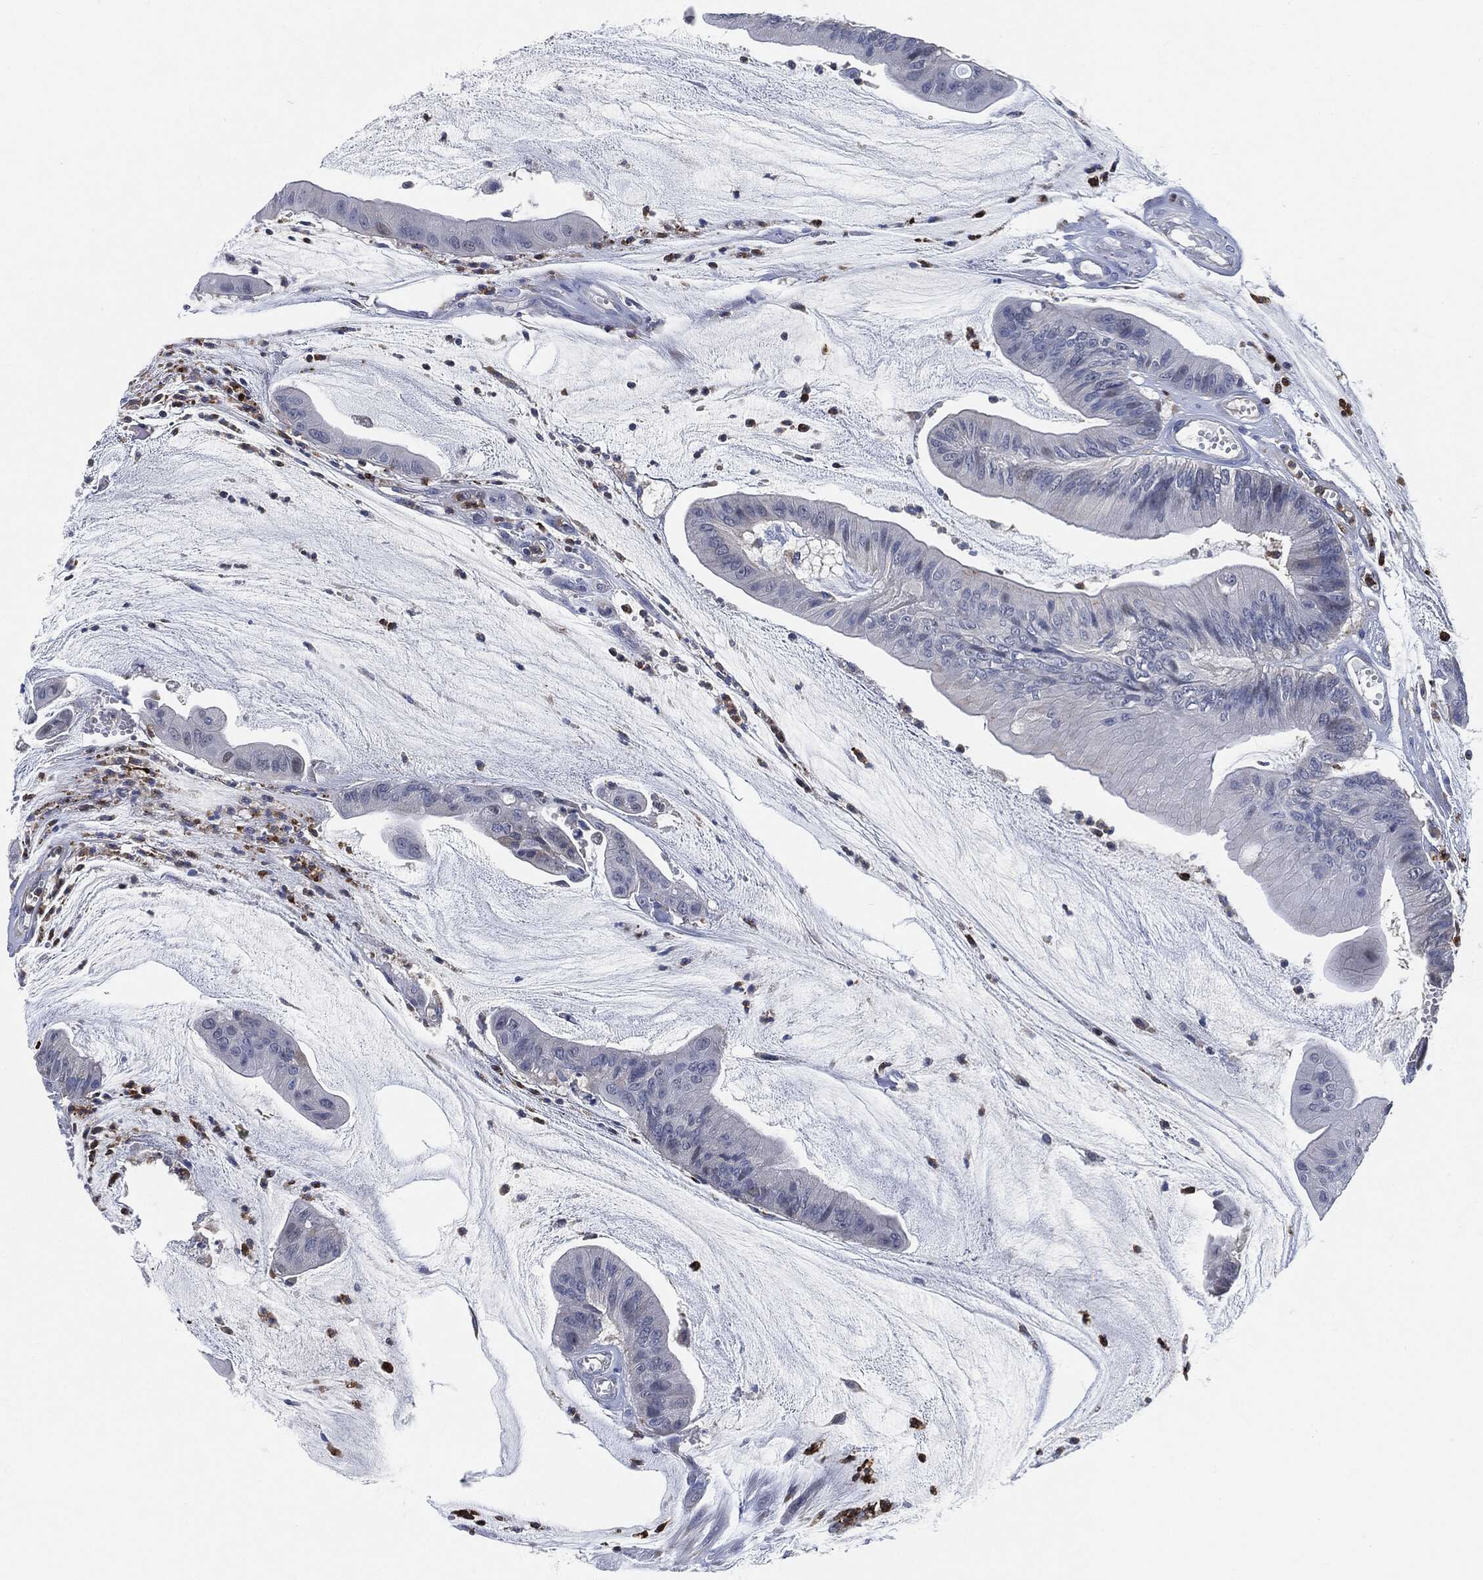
{"staining": {"intensity": "negative", "quantity": "none", "location": "none"}, "tissue": "colorectal cancer", "cell_type": "Tumor cells", "image_type": "cancer", "snomed": [{"axis": "morphology", "description": "Adenocarcinoma, NOS"}, {"axis": "topography", "description": "Colon"}], "caption": "Immunohistochemistry micrograph of neoplastic tissue: colorectal cancer stained with DAB (3,3'-diaminobenzidine) shows no significant protein expression in tumor cells.", "gene": "VSIG4", "patient": {"sex": "female", "age": 69}}